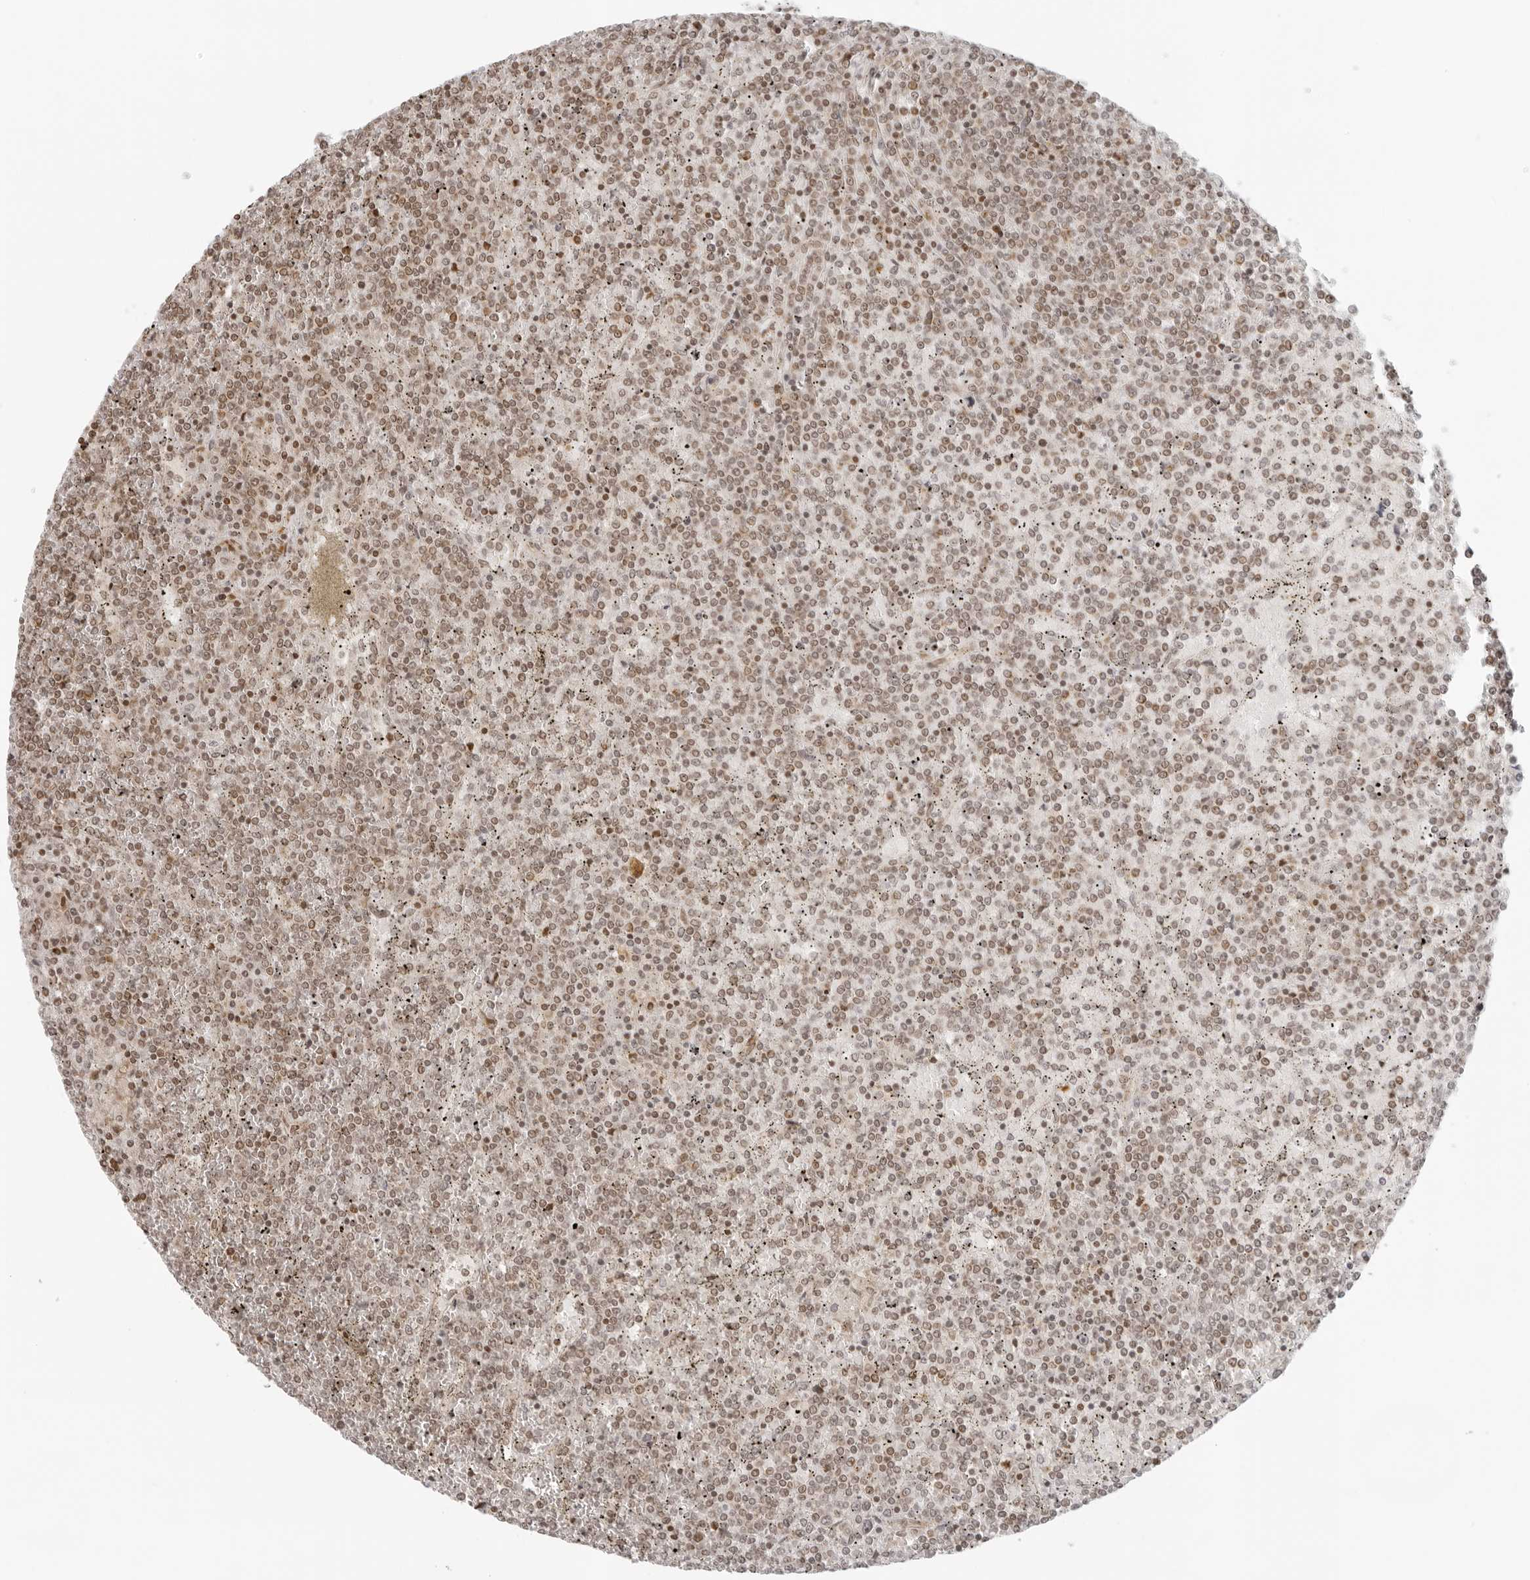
{"staining": {"intensity": "moderate", "quantity": ">75%", "location": "nuclear"}, "tissue": "lymphoma", "cell_type": "Tumor cells", "image_type": "cancer", "snomed": [{"axis": "morphology", "description": "Malignant lymphoma, non-Hodgkin's type, Low grade"}, {"axis": "topography", "description": "Spleen"}], "caption": "High-magnification brightfield microscopy of lymphoma stained with DAB (3,3'-diaminobenzidine) (brown) and counterstained with hematoxylin (blue). tumor cells exhibit moderate nuclear positivity is seen in about>75% of cells.", "gene": "ZNF407", "patient": {"sex": "female", "age": 19}}